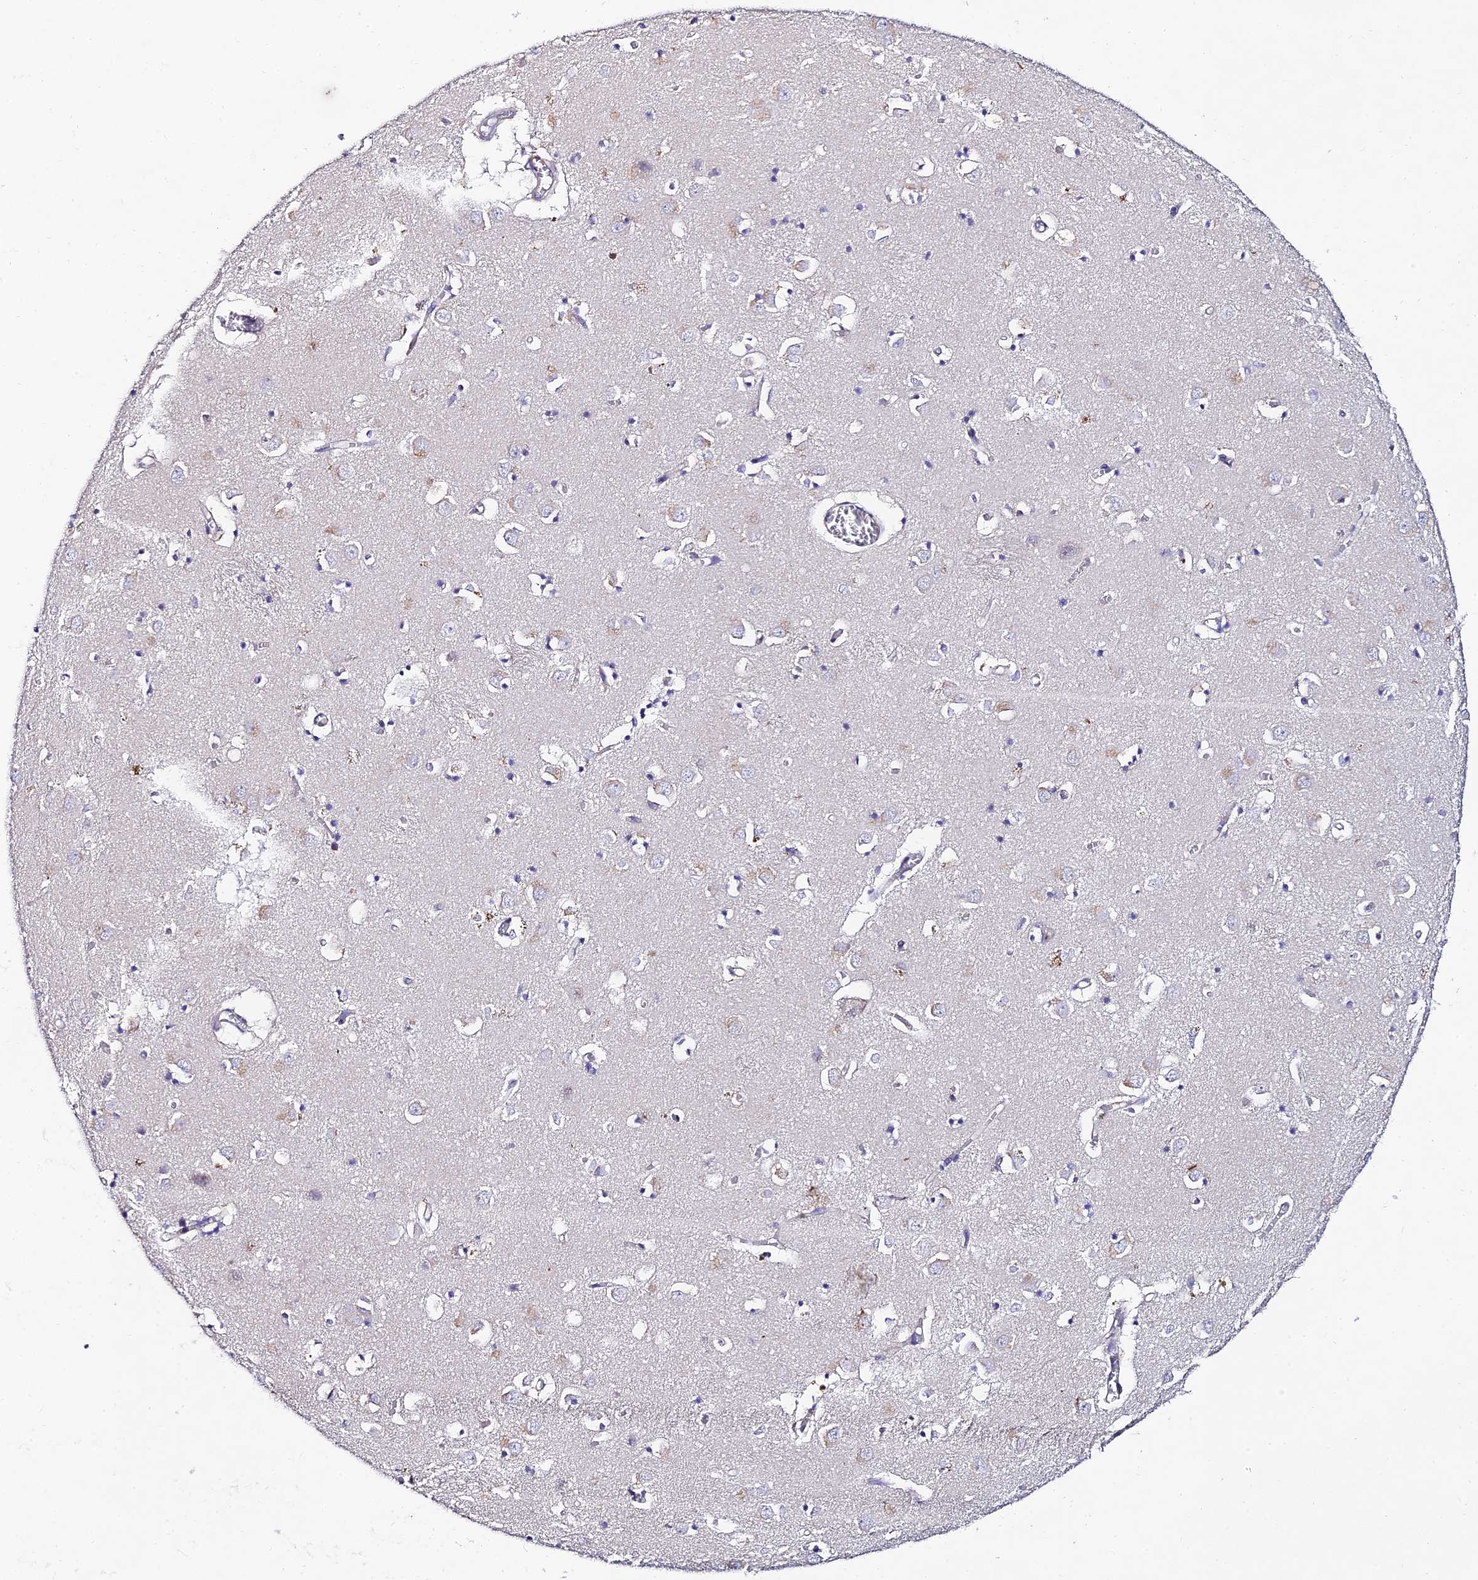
{"staining": {"intensity": "negative", "quantity": "none", "location": "none"}, "tissue": "caudate", "cell_type": "Glial cells", "image_type": "normal", "snomed": [{"axis": "morphology", "description": "Normal tissue, NOS"}, {"axis": "topography", "description": "Lateral ventricle wall"}], "caption": "Immunohistochemistry micrograph of unremarkable human caudate stained for a protein (brown), which shows no expression in glial cells. (Brightfield microscopy of DAB immunohistochemistry at high magnification).", "gene": "TRIM24", "patient": {"sex": "male", "age": 70}}